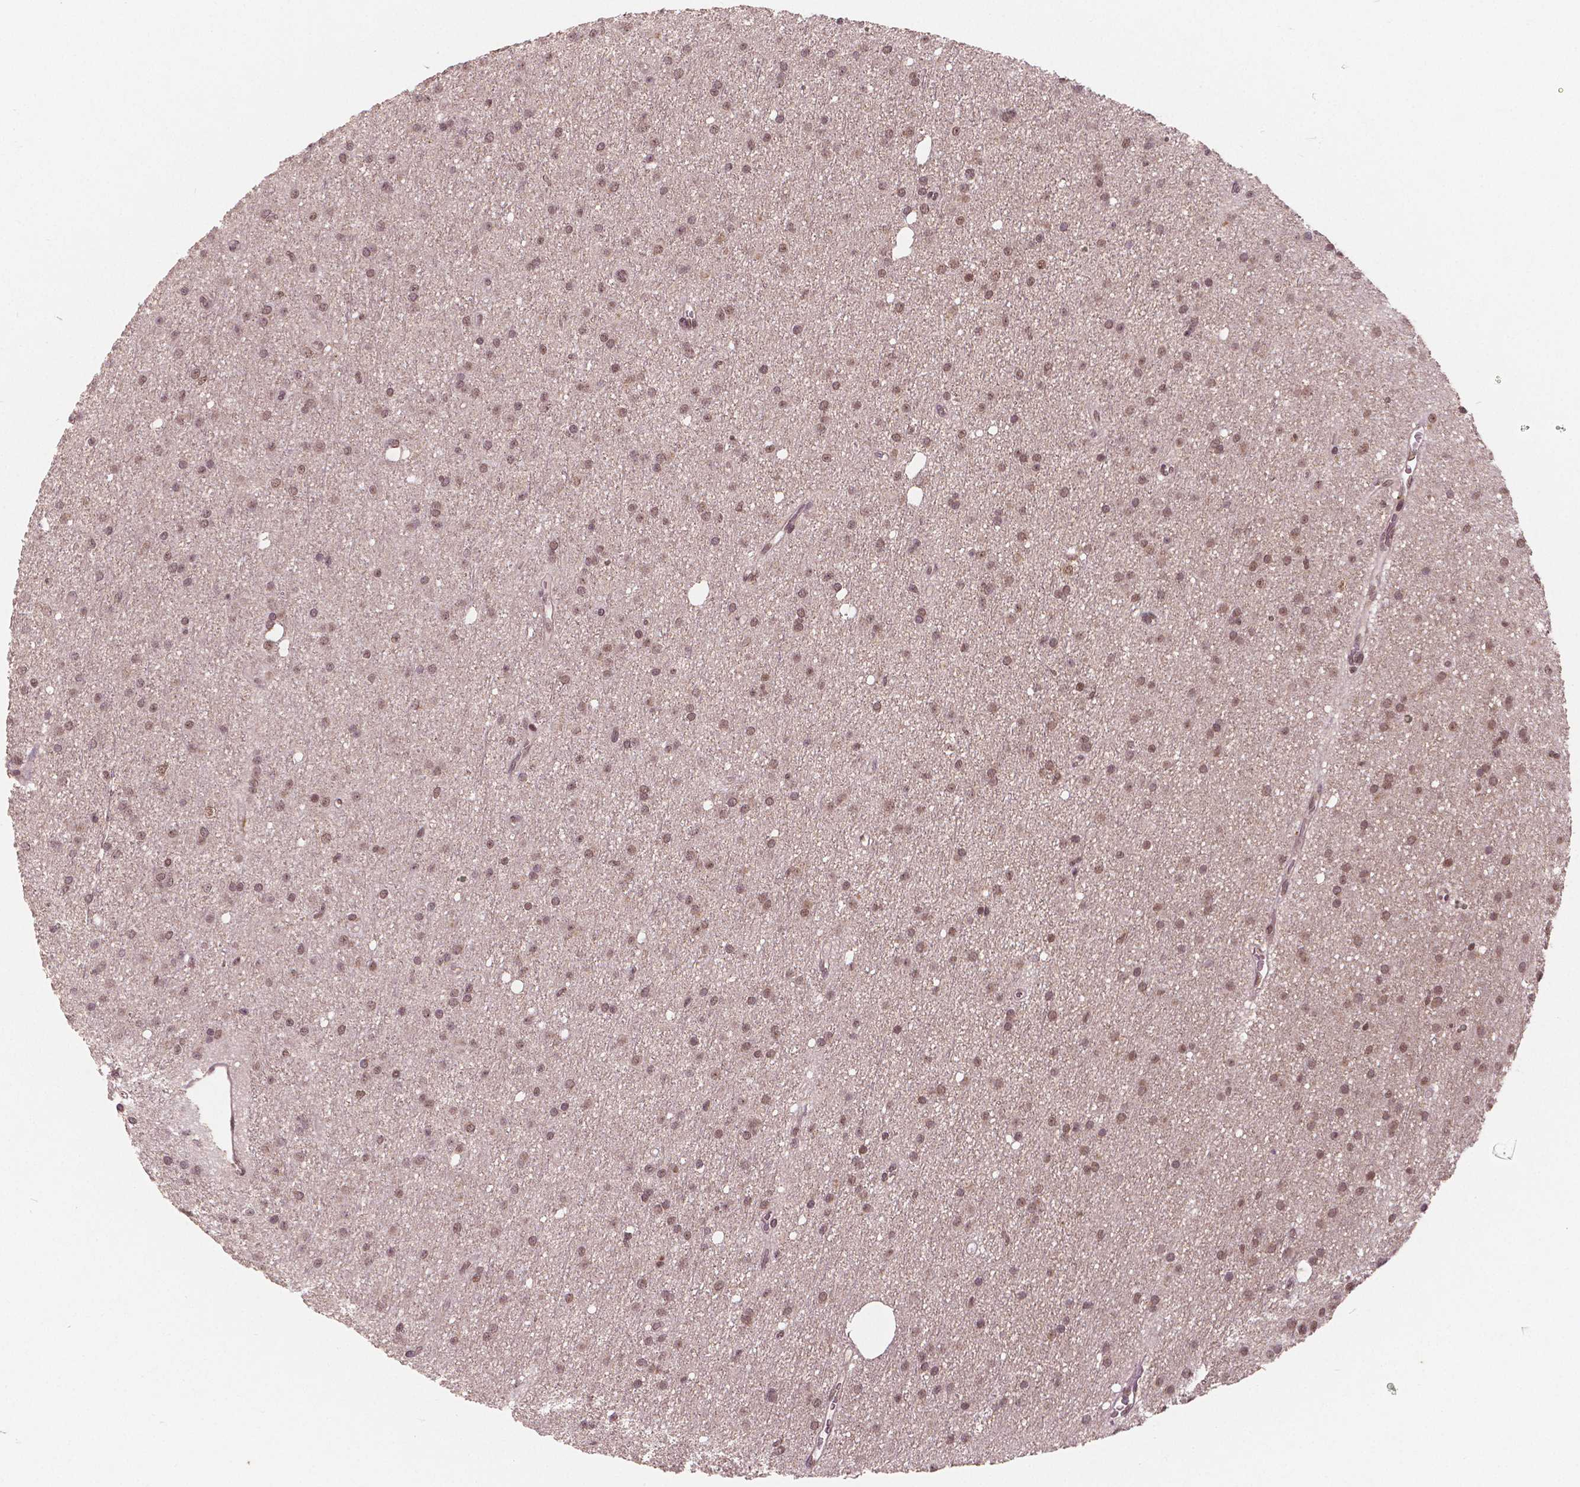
{"staining": {"intensity": "moderate", "quantity": ">75%", "location": "nuclear"}, "tissue": "glioma", "cell_type": "Tumor cells", "image_type": "cancer", "snomed": [{"axis": "morphology", "description": "Glioma, malignant, Low grade"}, {"axis": "topography", "description": "Brain"}], "caption": "The photomicrograph shows immunohistochemical staining of glioma. There is moderate nuclear expression is present in approximately >75% of tumor cells.", "gene": "NSD2", "patient": {"sex": "male", "age": 27}}